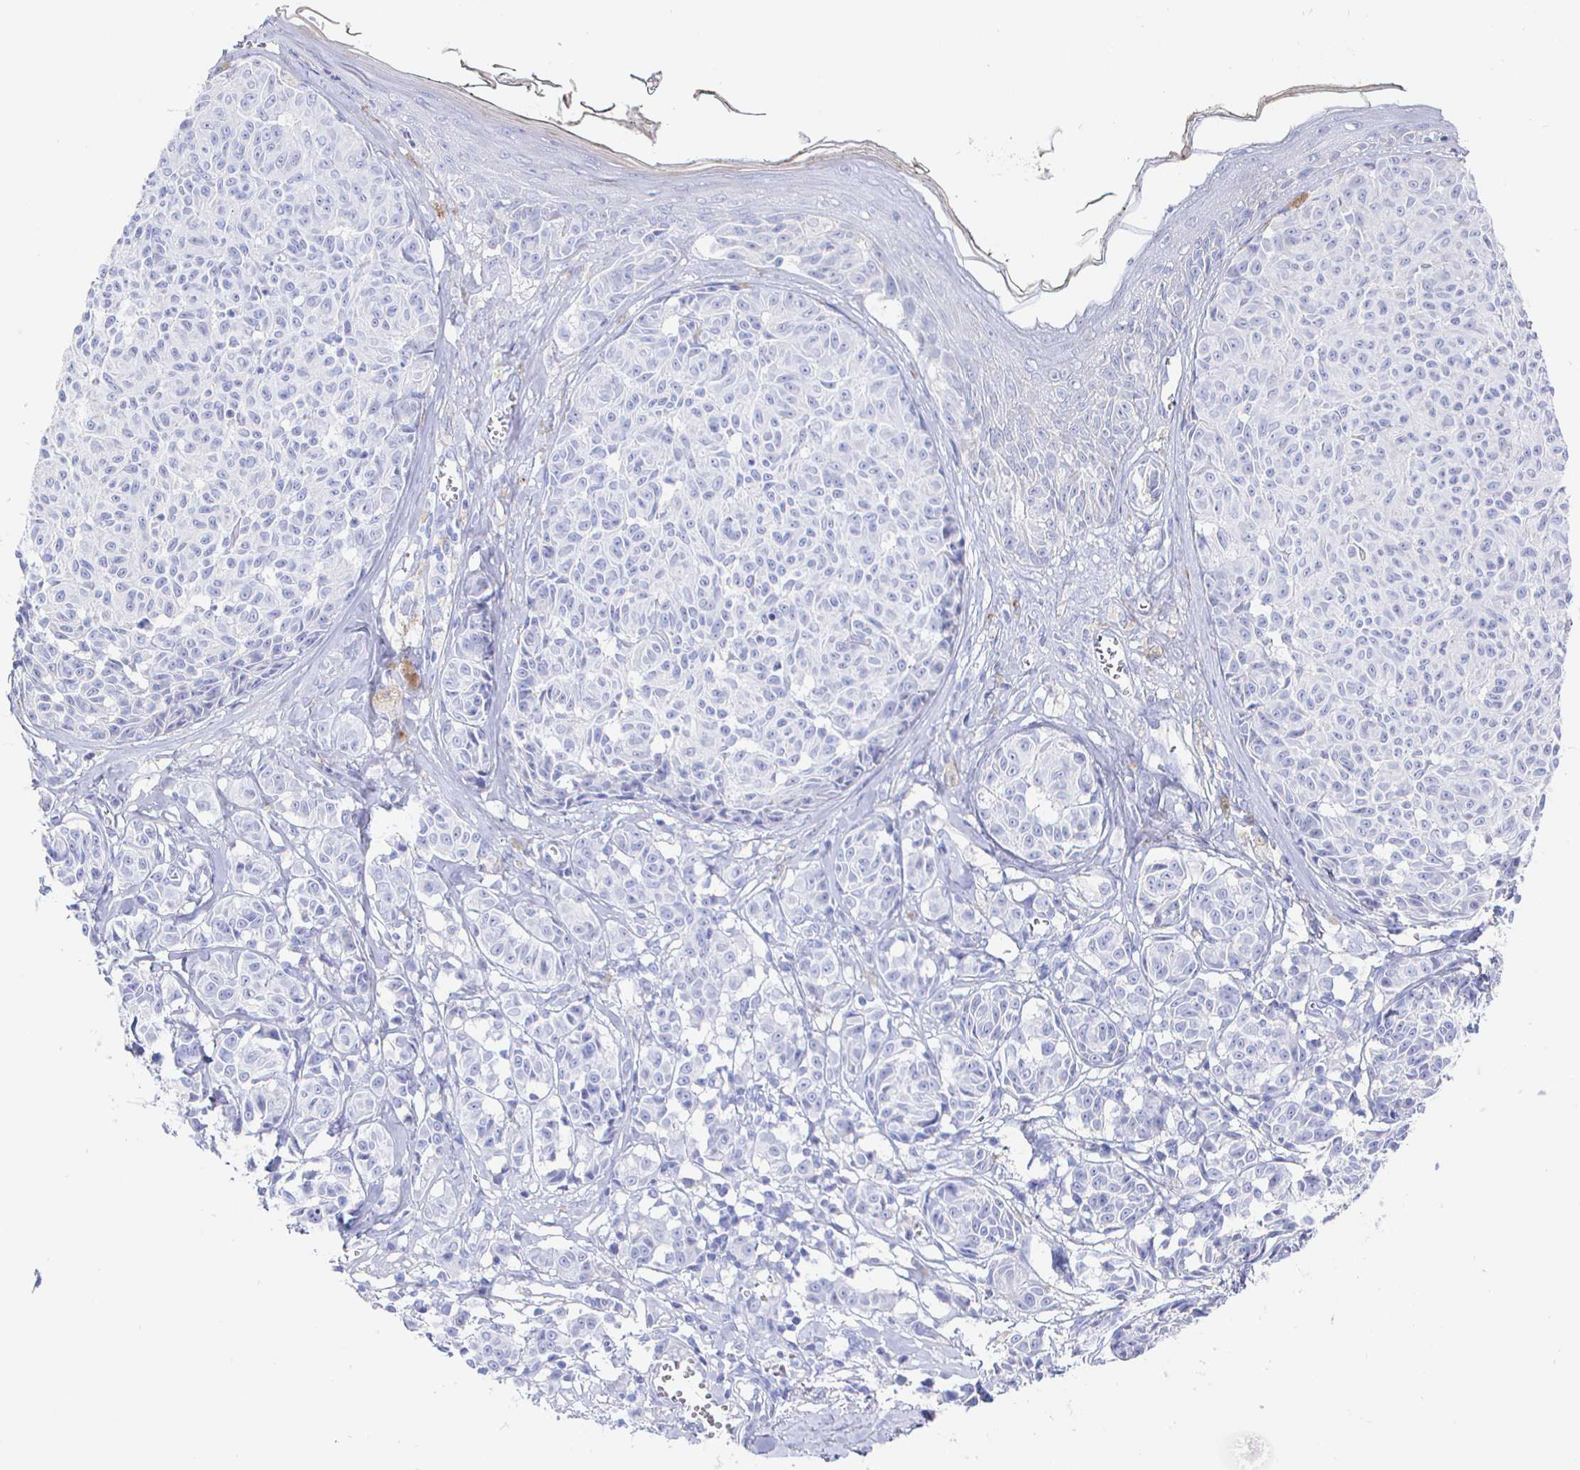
{"staining": {"intensity": "negative", "quantity": "none", "location": "none"}, "tissue": "melanoma", "cell_type": "Tumor cells", "image_type": "cancer", "snomed": [{"axis": "morphology", "description": "Malignant melanoma, NOS"}, {"axis": "topography", "description": "Skin"}], "caption": "A photomicrograph of malignant melanoma stained for a protein demonstrates no brown staining in tumor cells. (Stains: DAB (3,3'-diaminobenzidine) IHC with hematoxylin counter stain, Microscopy: brightfield microscopy at high magnification).", "gene": "CLCA1", "patient": {"sex": "female", "age": 43}}